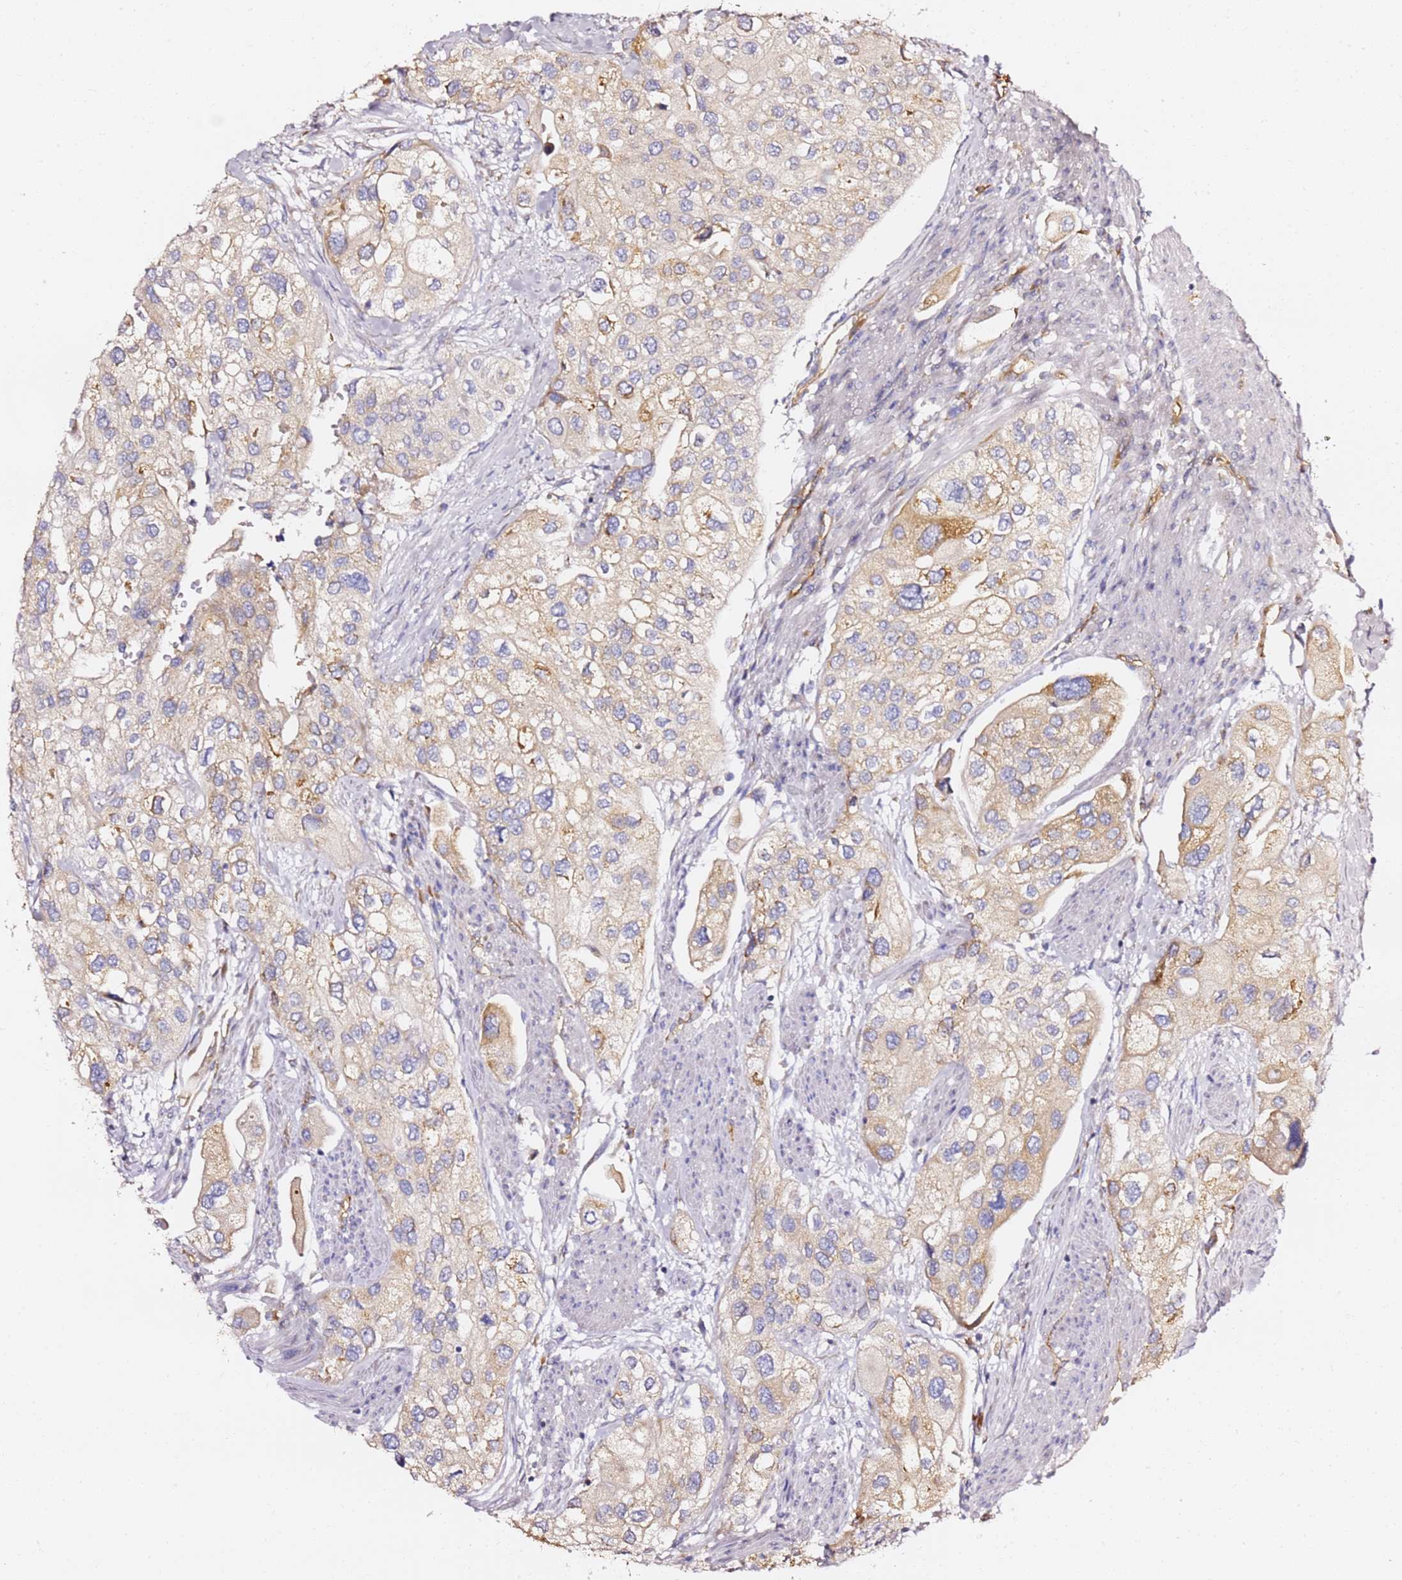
{"staining": {"intensity": "moderate", "quantity": "<25%", "location": "cytoplasmic/membranous"}, "tissue": "urothelial cancer", "cell_type": "Tumor cells", "image_type": "cancer", "snomed": [{"axis": "morphology", "description": "Urothelial carcinoma, High grade"}, {"axis": "topography", "description": "Urinary bladder"}], "caption": "Protein expression analysis of human urothelial cancer reveals moderate cytoplasmic/membranous staining in about <25% of tumor cells. (IHC, brightfield microscopy, high magnification).", "gene": "KIF7", "patient": {"sex": "male", "age": 64}}